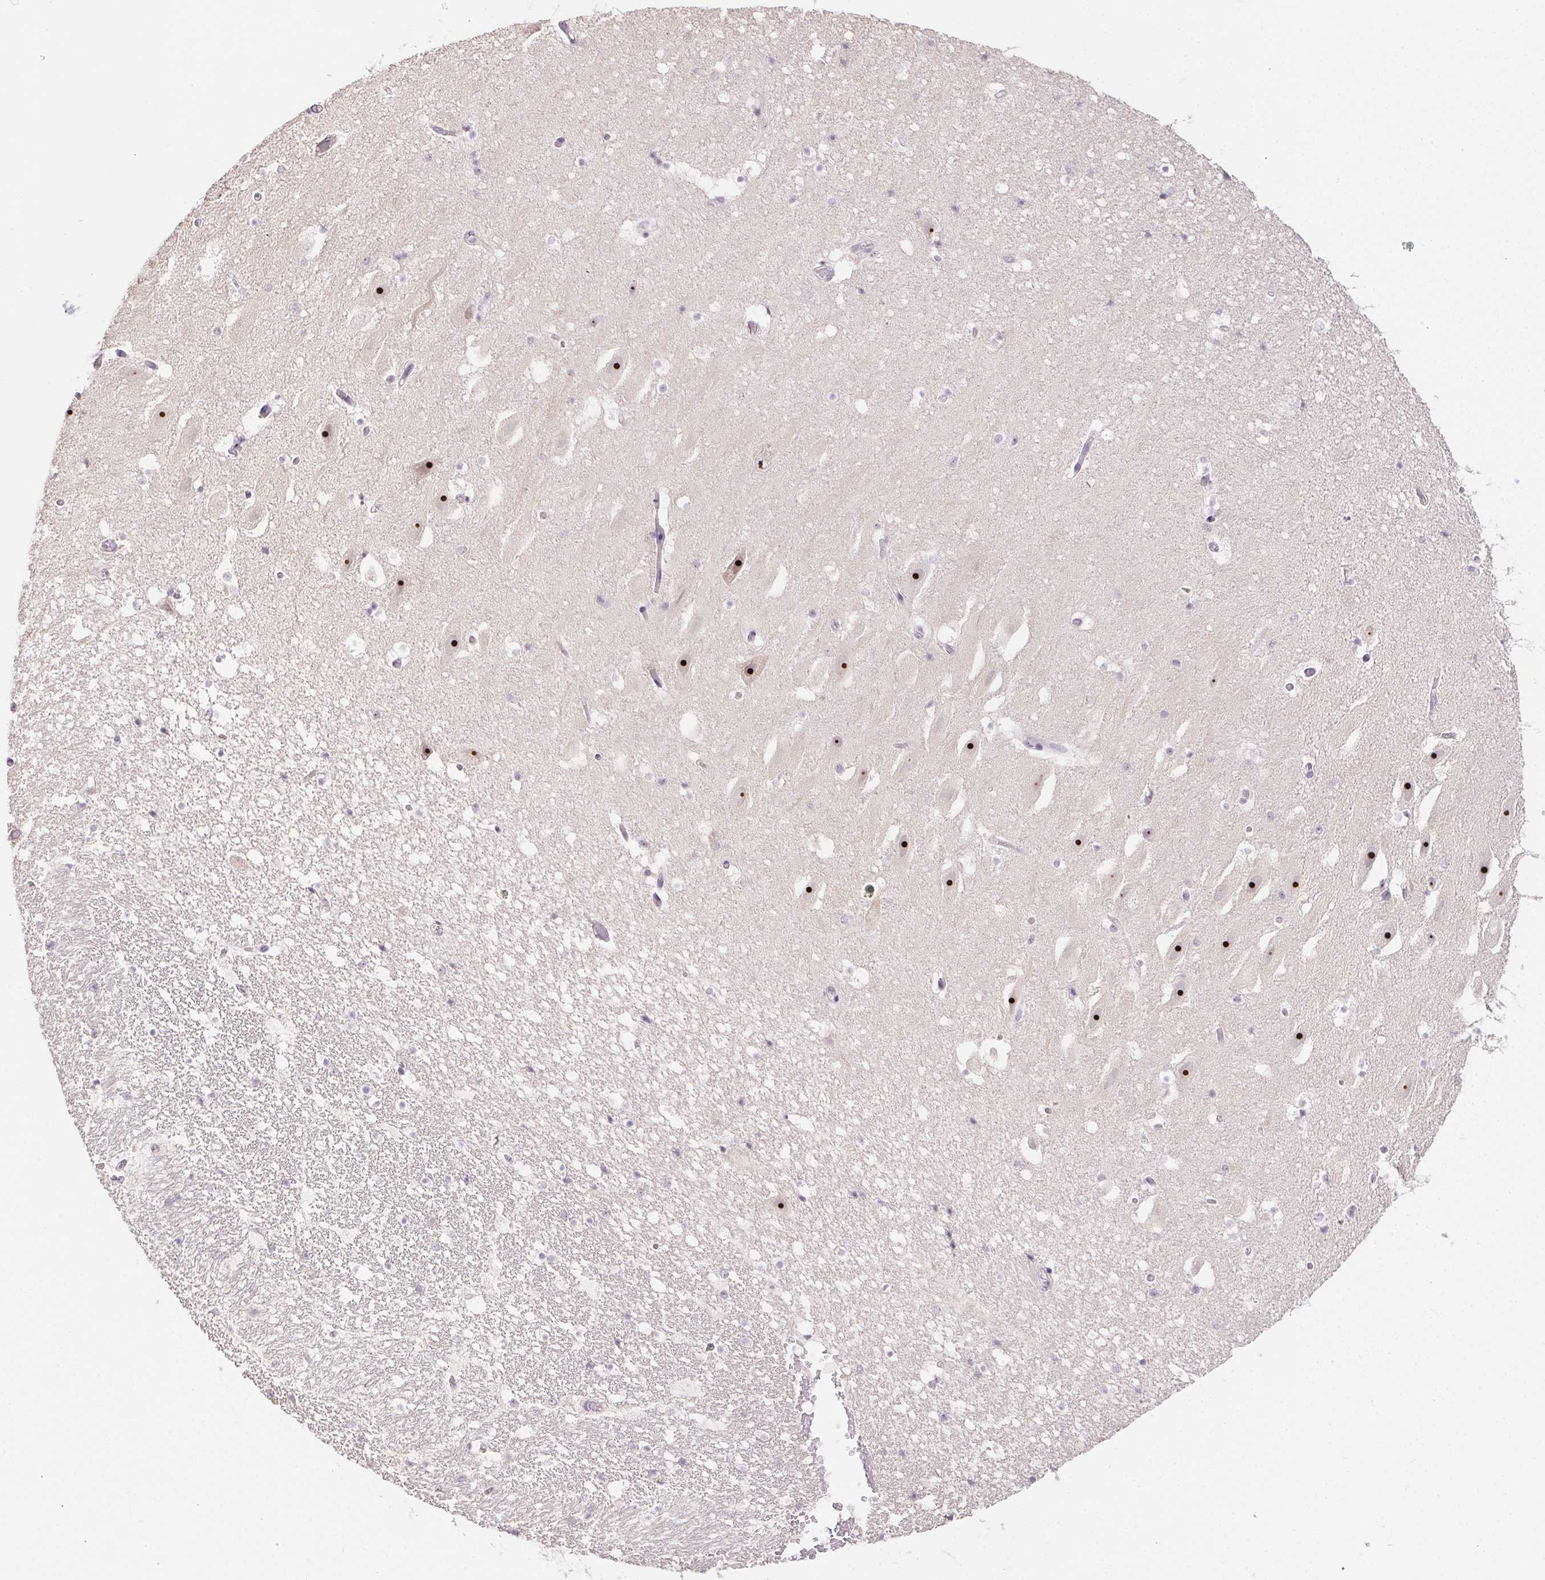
{"staining": {"intensity": "moderate", "quantity": "25%-75%", "location": "nuclear"}, "tissue": "hippocampus", "cell_type": "Glial cells", "image_type": "normal", "snomed": [{"axis": "morphology", "description": "Normal tissue, NOS"}, {"axis": "topography", "description": "Hippocampus"}], "caption": "Immunohistochemistry staining of benign hippocampus, which reveals medium levels of moderate nuclear staining in approximately 25%-75% of glial cells indicating moderate nuclear protein expression. The staining was performed using DAB (brown) for protein detection and nuclei were counterstained in hematoxylin (blue).", "gene": "BATF2", "patient": {"sex": "male", "age": 26}}